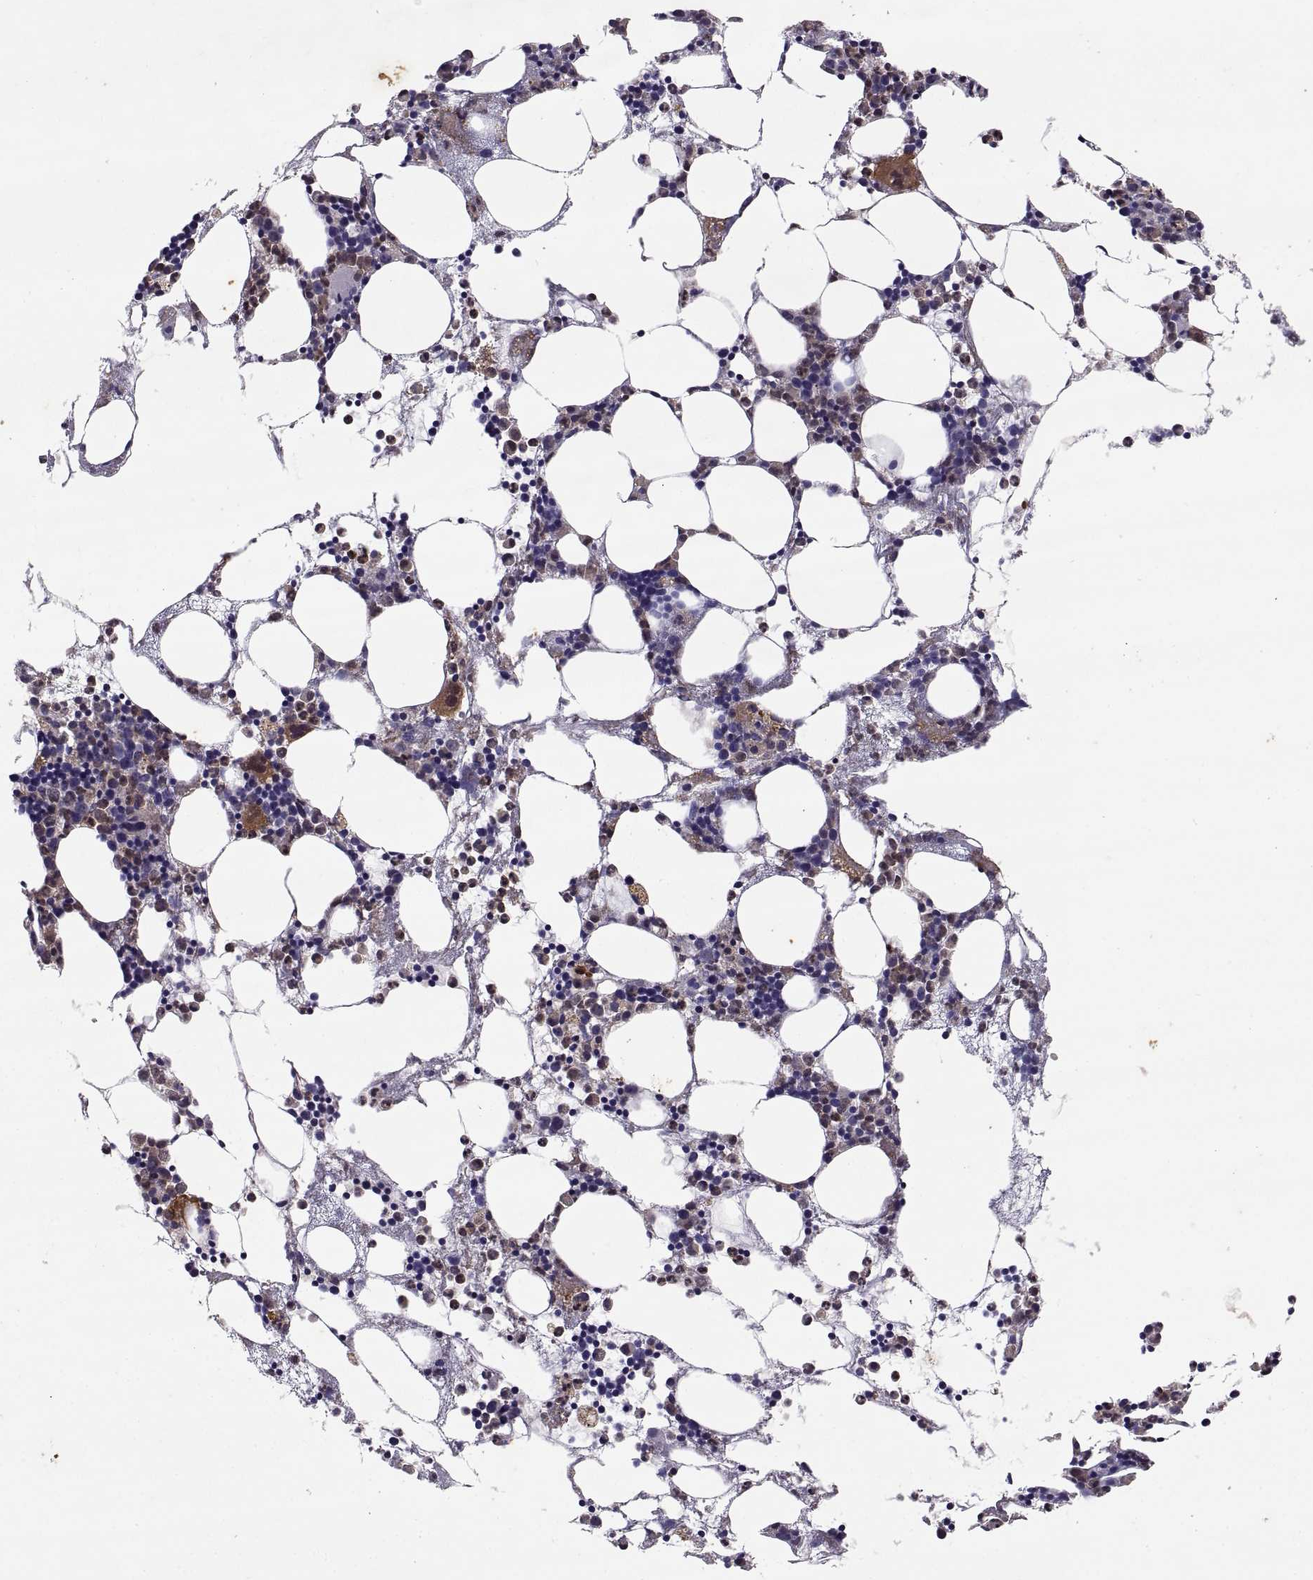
{"staining": {"intensity": "moderate", "quantity": "25%-75%", "location": "cytoplasmic/membranous"}, "tissue": "bone marrow", "cell_type": "Hematopoietic cells", "image_type": "normal", "snomed": [{"axis": "morphology", "description": "Normal tissue, NOS"}, {"axis": "topography", "description": "Bone marrow"}], "caption": "Immunohistochemistry of unremarkable bone marrow demonstrates medium levels of moderate cytoplasmic/membranous staining in about 25%-75% of hematopoietic cells.", "gene": "DOK3", "patient": {"sex": "male", "age": 54}}